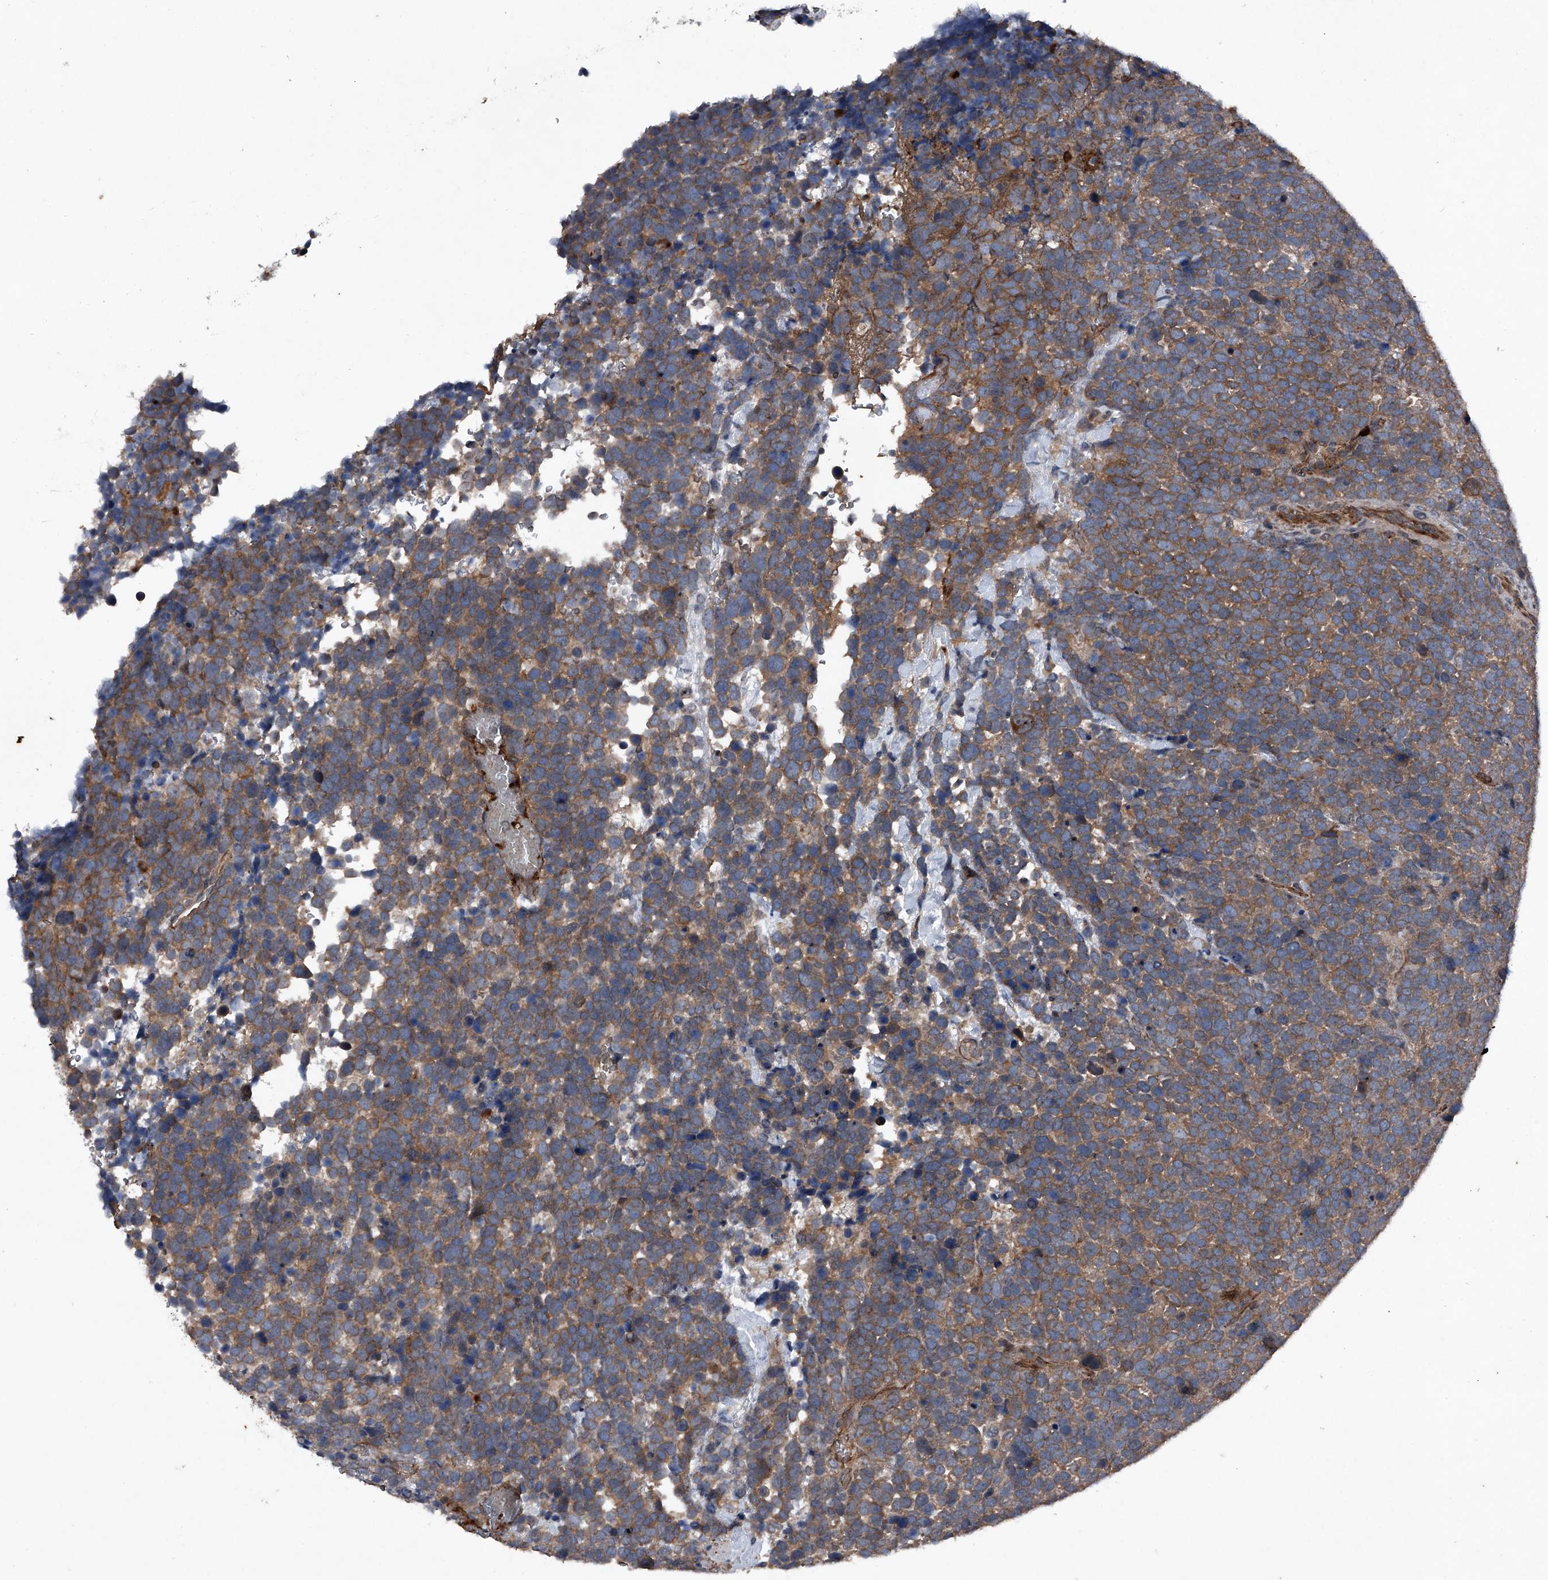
{"staining": {"intensity": "moderate", "quantity": ">75%", "location": "cytoplasmic/membranous"}, "tissue": "urothelial cancer", "cell_type": "Tumor cells", "image_type": "cancer", "snomed": [{"axis": "morphology", "description": "Urothelial carcinoma, High grade"}, {"axis": "topography", "description": "Urinary bladder"}], "caption": "Immunohistochemical staining of human urothelial carcinoma (high-grade) exhibits medium levels of moderate cytoplasmic/membranous protein expression in about >75% of tumor cells.", "gene": "MAPKAP1", "patient": {"sex": "female", "age": 82}}